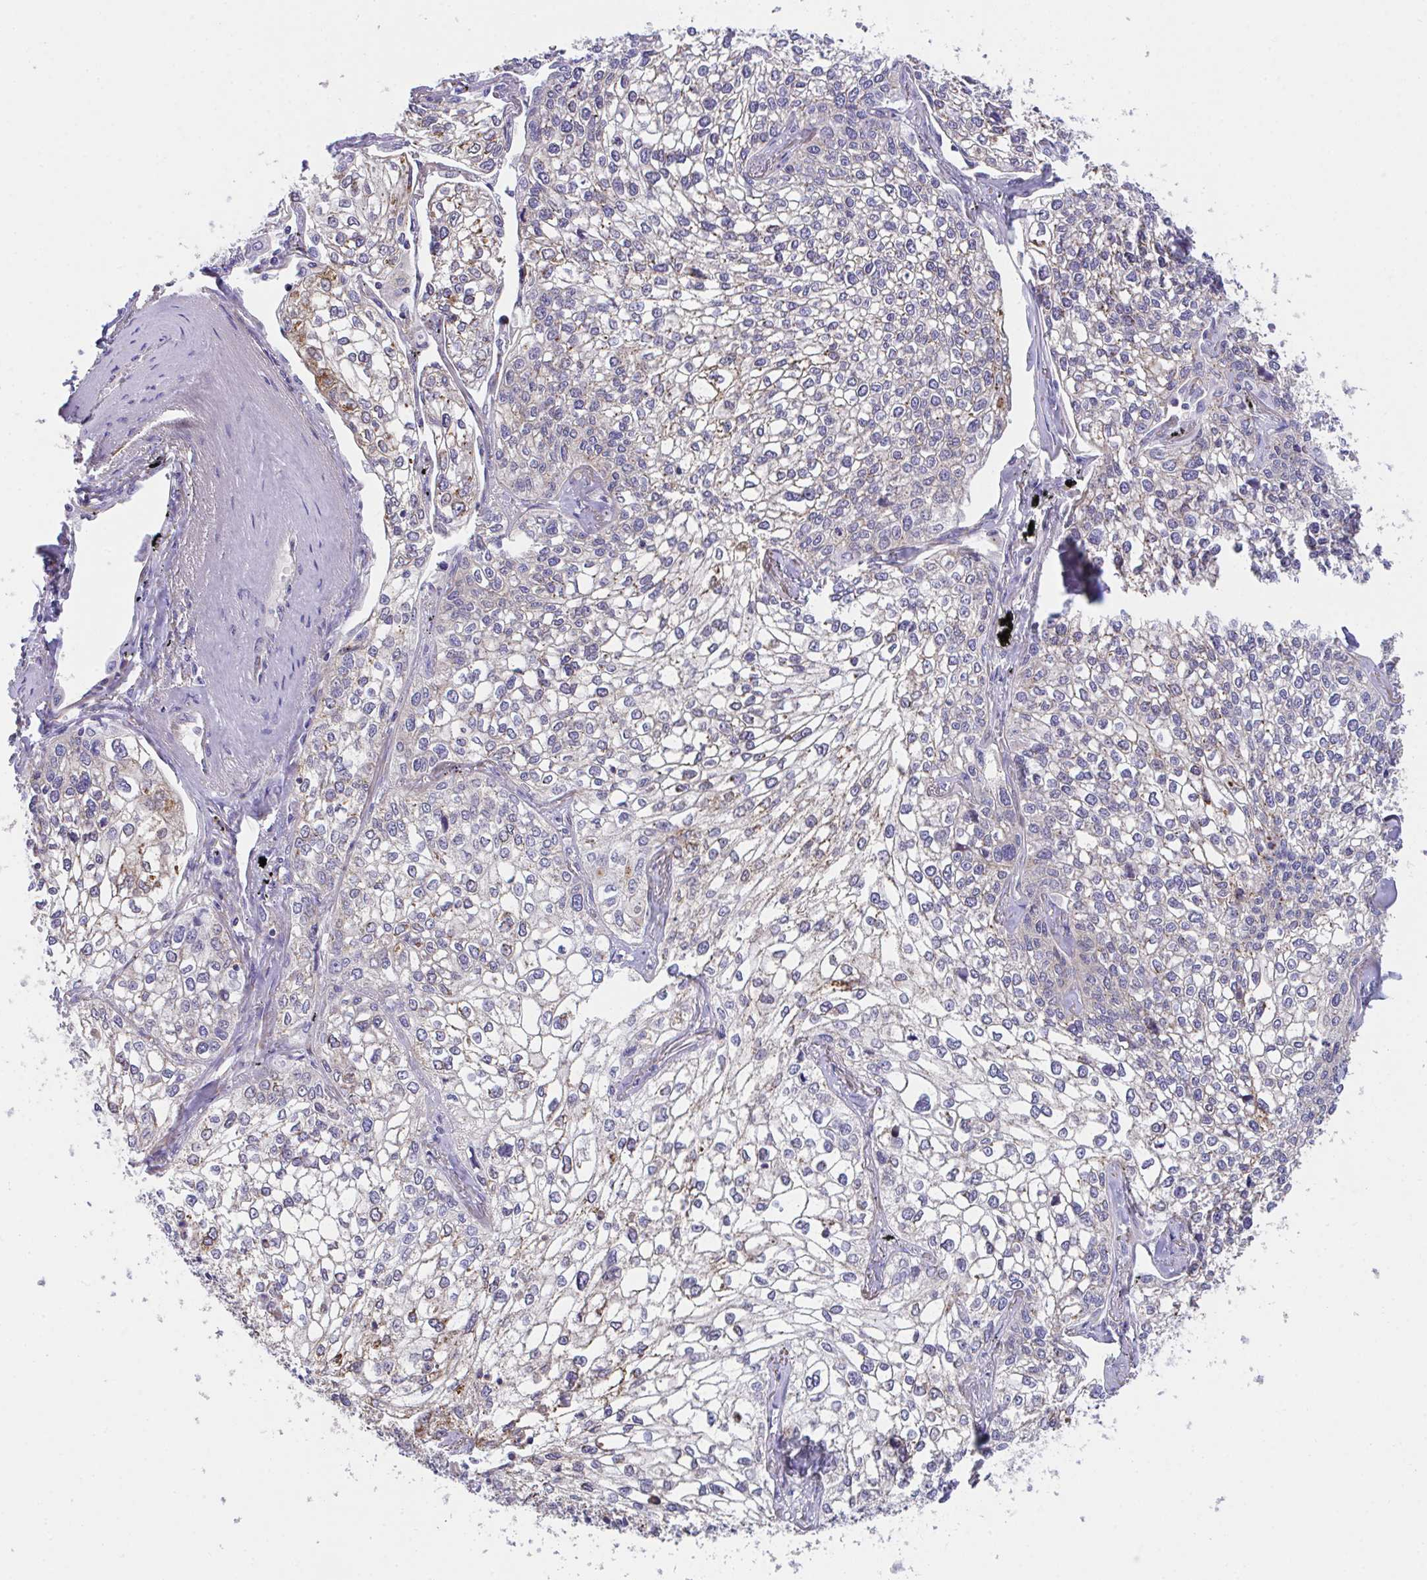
{"staining": {"intensity": "moderate", "quantity": "<25%", "location": "cytoplasmic/membranous"}, "tissue": "lung cancer", "cell_type": "Tumor cells", "image_type": "cancer", "snomed": [{"axis": "morphology", "description": "Squamous cell carcinoma, NOS"}, {"axis": "topography", "description": "Lung"}], "caption": "Tumor cells demonstrate low levels of moderate cytoplasmic/membranous positivity in about <25% of cells in squamous cell carcinoma (lung).", "gene": "MIA3", "patient": {"sex": "male", "age": 74}}